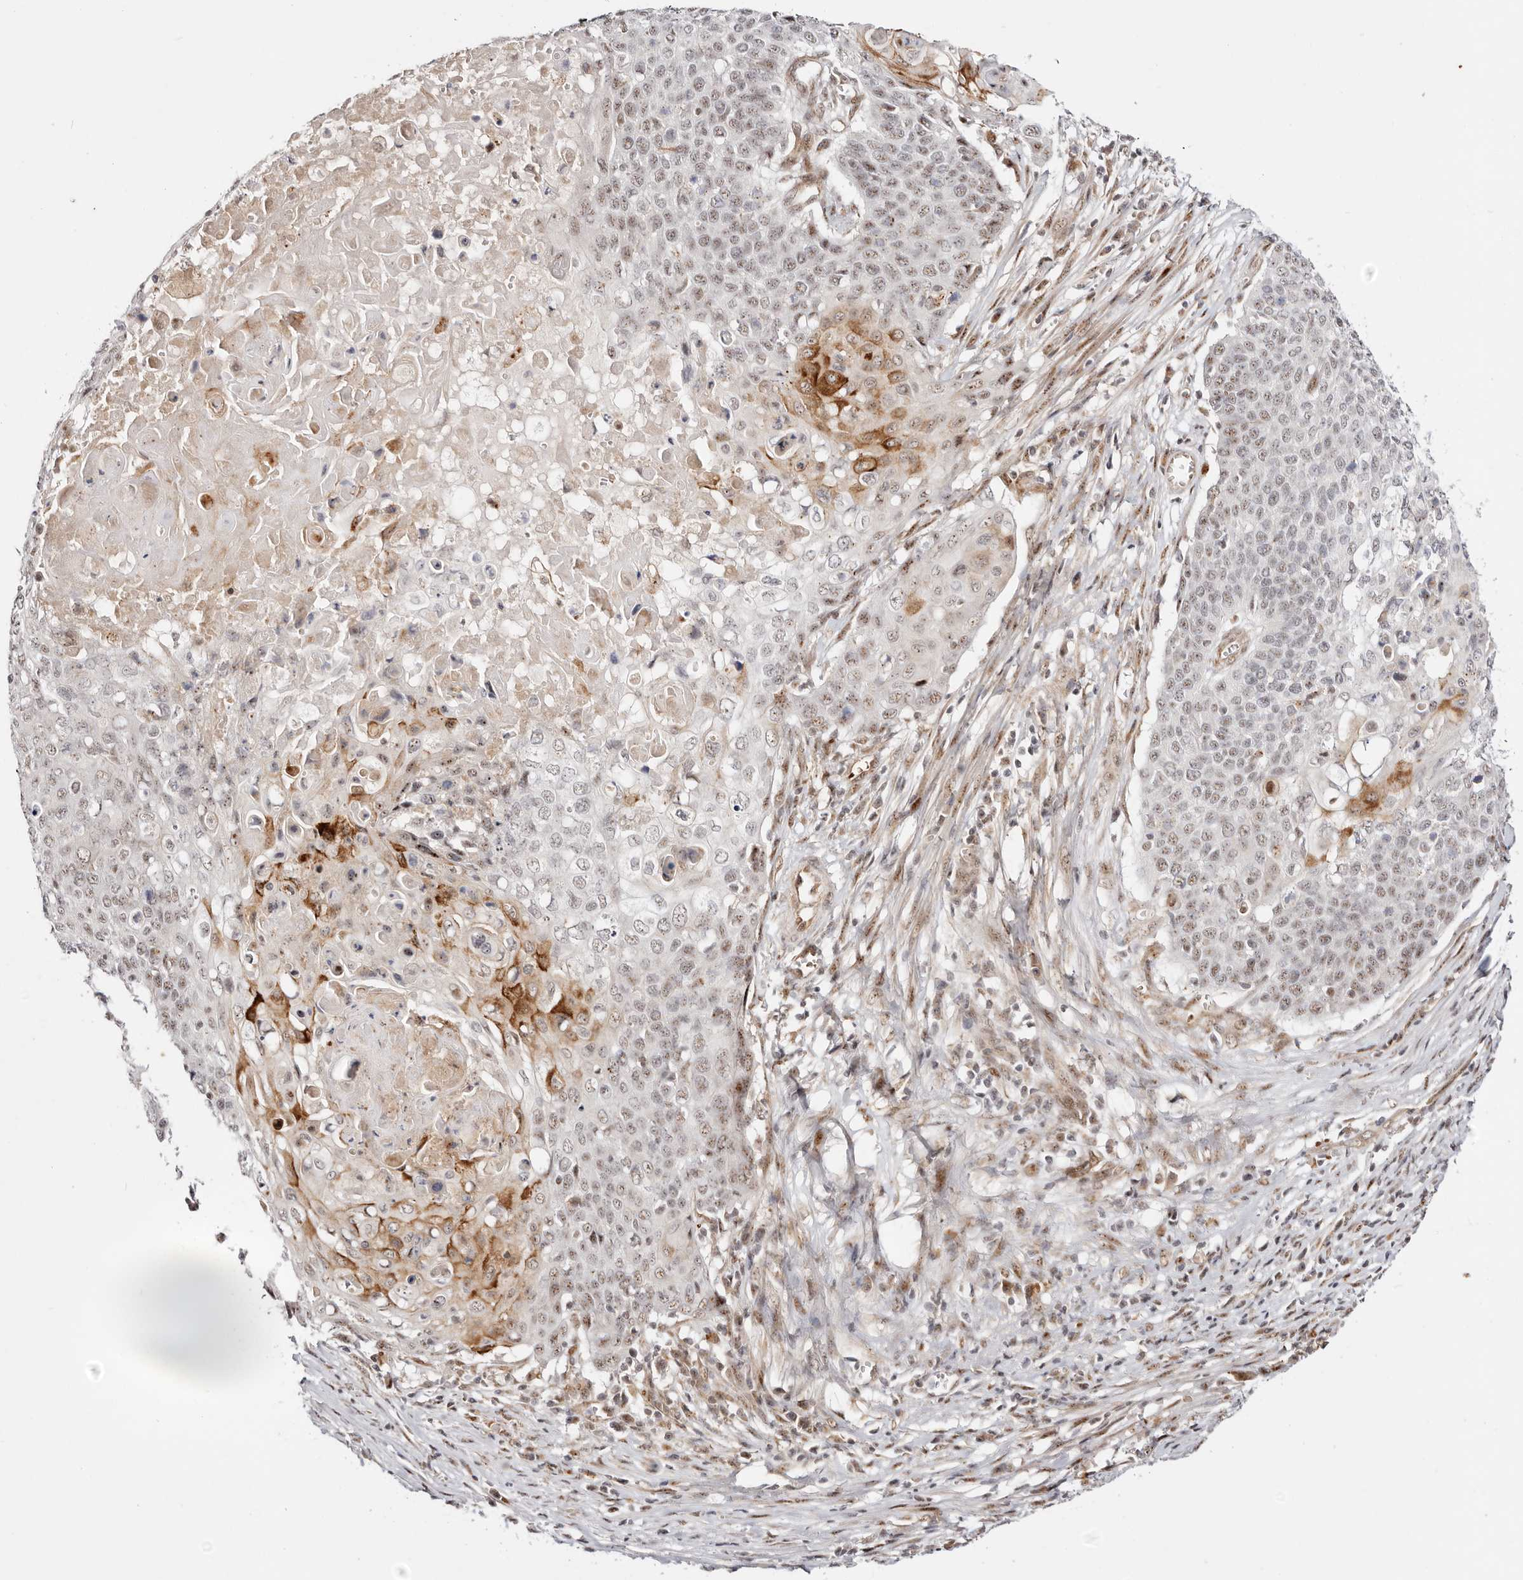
{"staining": {"intensity": "moderate", "quantity": ">75%", "location": "cytoplasmic/membranous,nuclear"}, "tissue": "cervical cancer", "cell_type": "Tumor cells", "image_type": "cancer", "snomed": [{"axis": "morphology", "description": "Squamous cell carcinoma, NOS"}, {"axis": "topography", "description": "Cervix"}], "caption": "Immunohistochemistry of human cervical cancer displays medium levels of moderate cytoplasmic/membranous and nuclear staining in about >75% of tumor cells.", "gene": "WRN", "patient": {"sex": "female", "age": 39}}